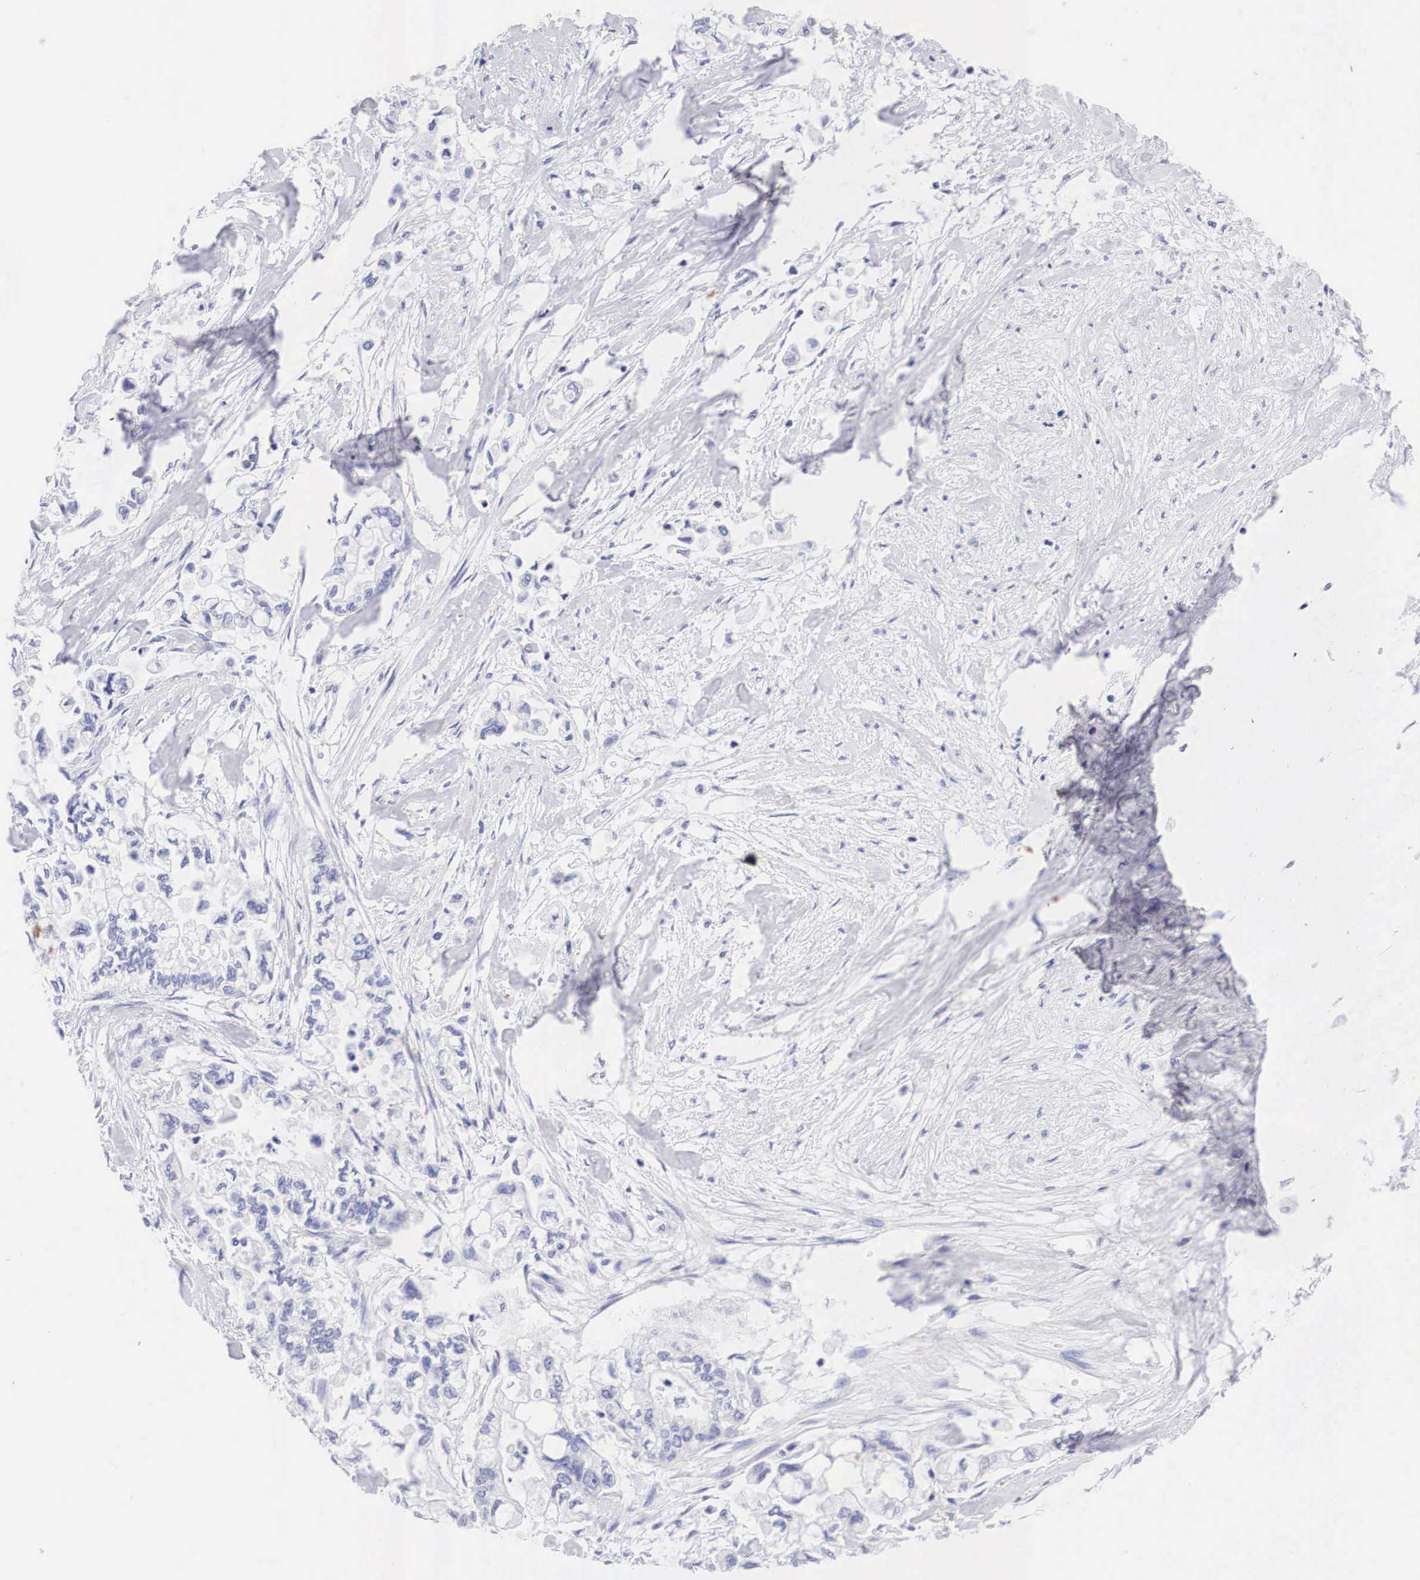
{"staining": {"intensity": "negative", "quantity": "none", "location": "none"}, "tissue": "pancreatic cancer", "cell_type": "Tumor cells", "image_type": "cancer", "snomed": [{"axis": "morphology", "description": "Adenocarcinoma, NOS"}, {"axis": "topography", "description": "Pancreas"}], "caption": "The photomicrograph exhibits no significant positivity in tumor cells of pancreatic adenocarcinoma.", "gene": "TYR", "patient": {"sex": "male", "age": 79}}